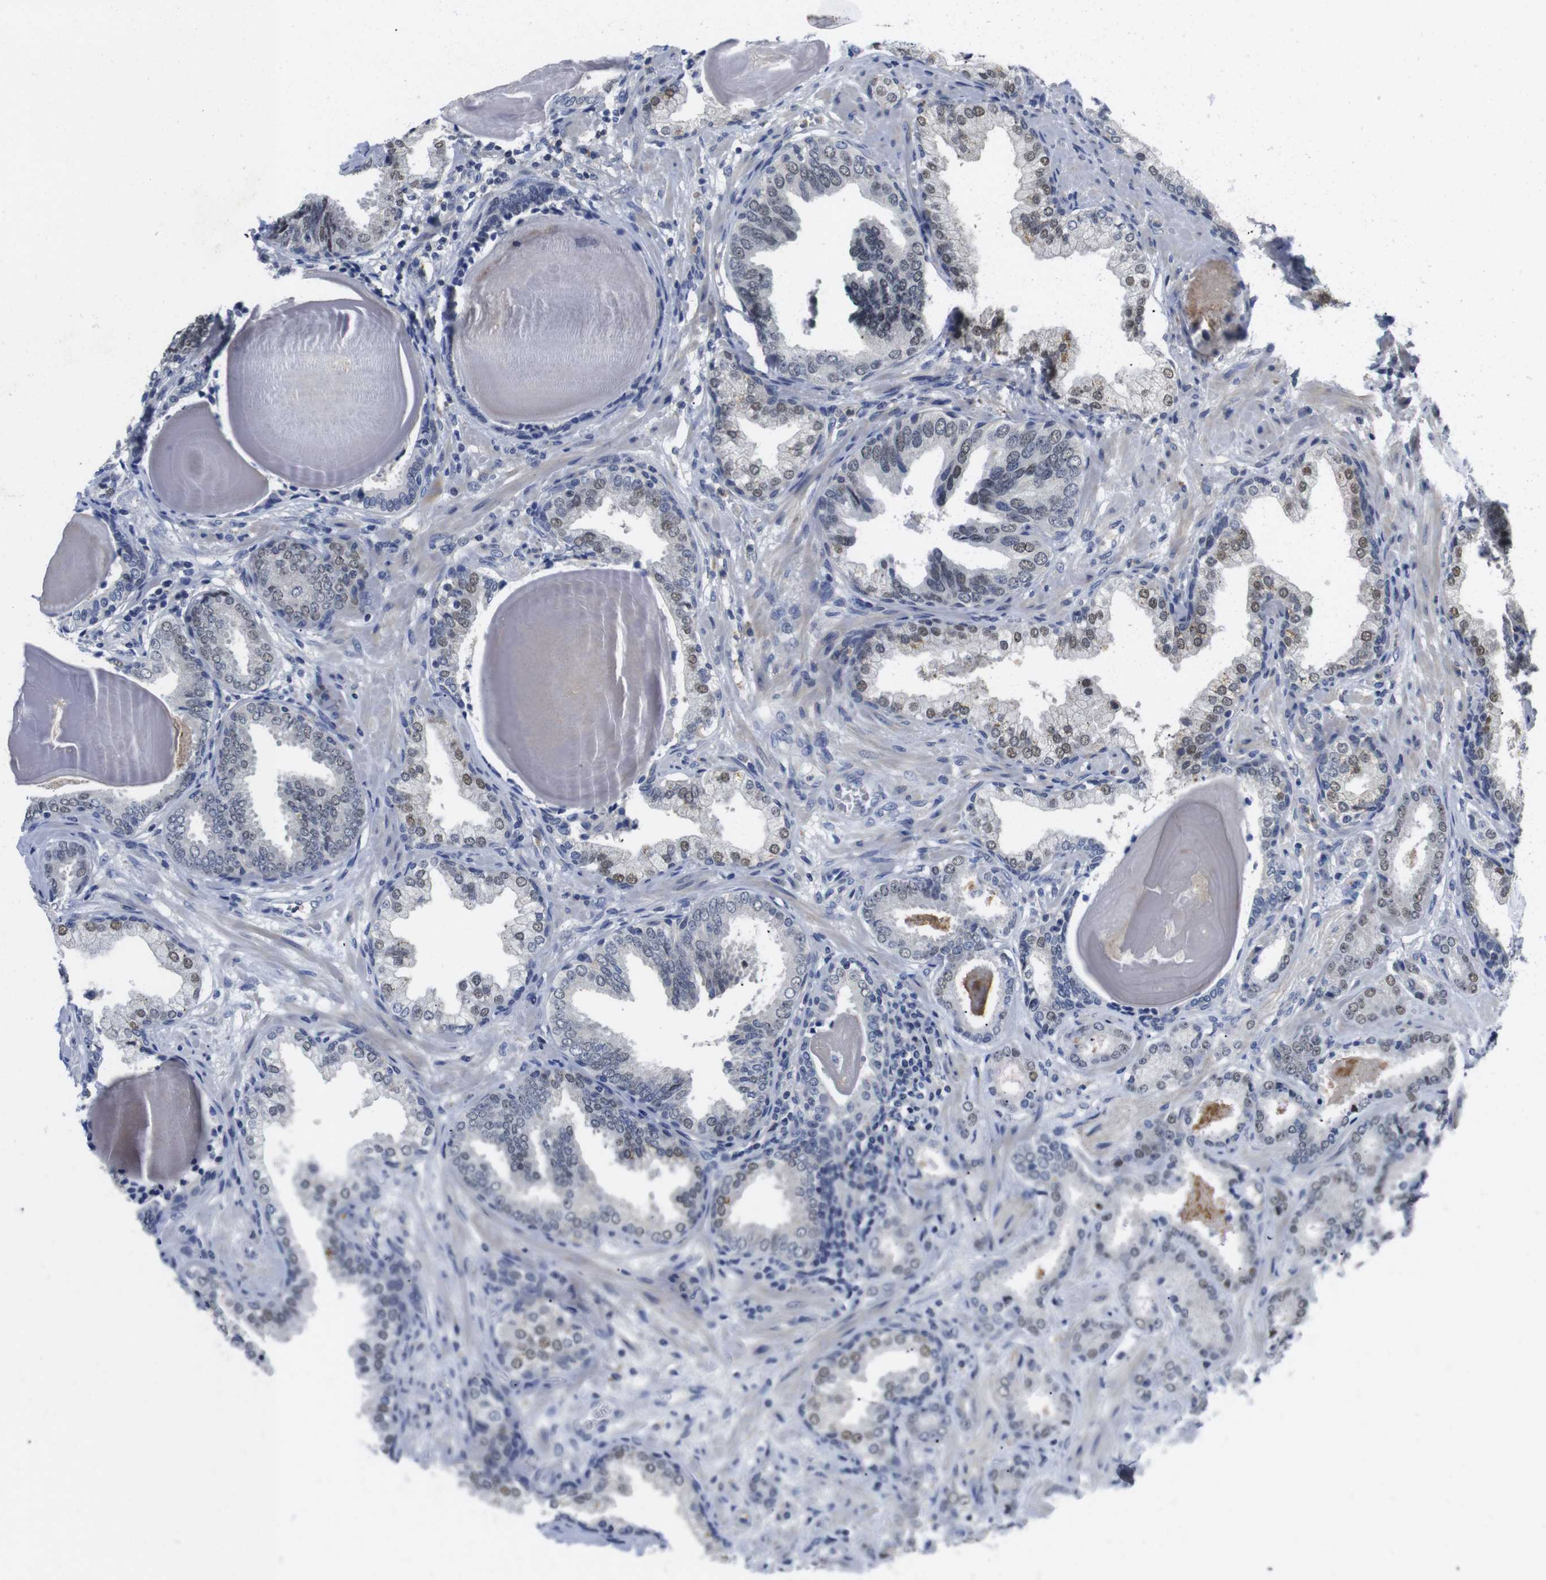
{"staining": {"intensity": "weak", "quantity": "25%-75%", "location": "nuclear"}, "tissue": "prostate cancer", "cell_type": "Tumor cells", "image_type": "cancer", "snomed": [{"axis": "morphology", "description": "Adenocarcinoma, Low grade"}, {"axis": "topography", "description": "Prostate"}], "caption": "A brown stain labels weak nuclear staining of a protein in adenocarcinoma (low-grade) (prostate) tumor cells.", "gene": "FNTA", "patient": {"sex": "male", "age": 53}}